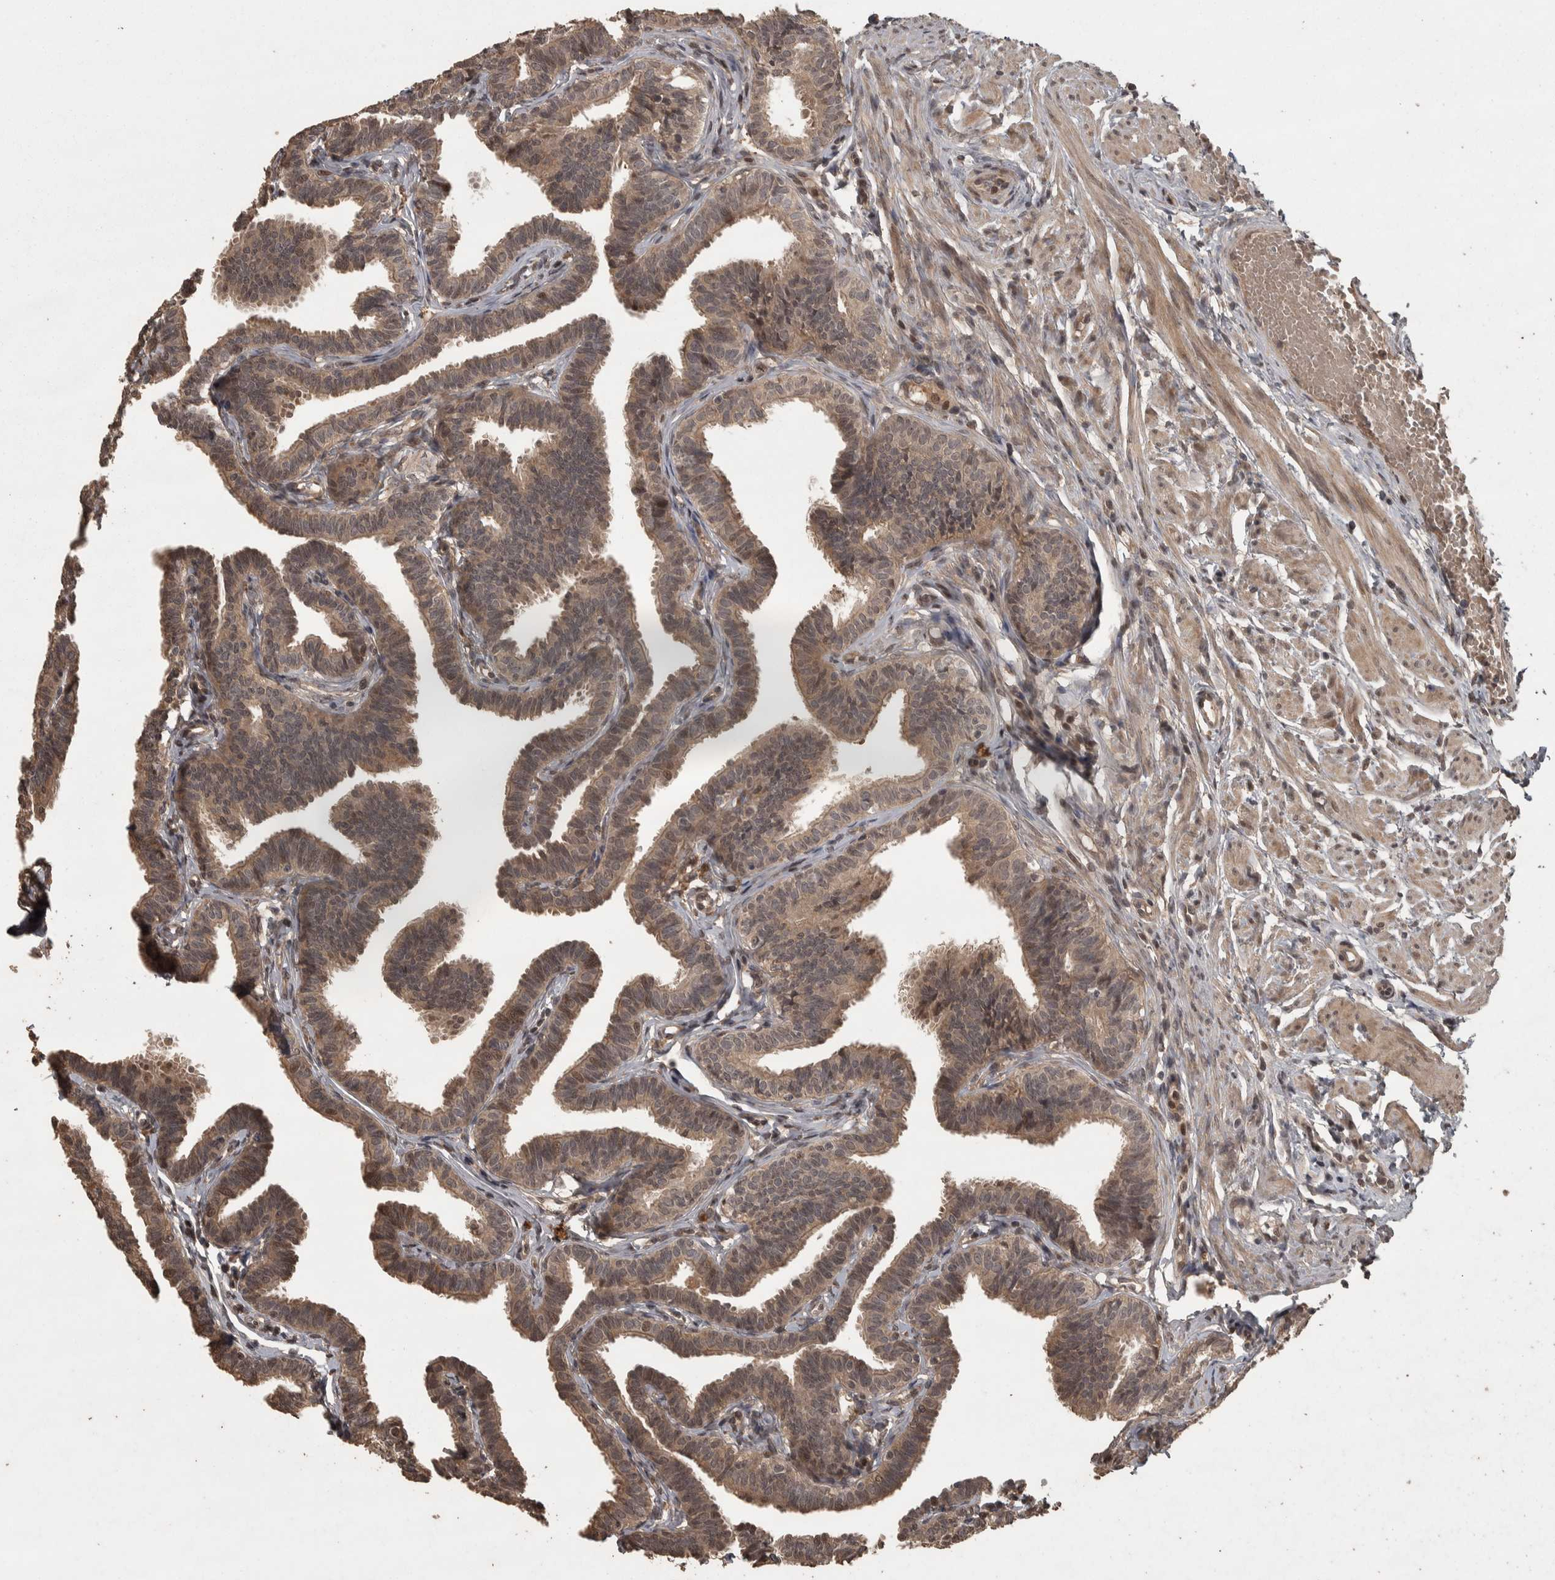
{"staining": {"intensity": "moderate", "quantity": ">75%", "location": "cytoplasmic/membranous"}, "tissue": "fallopian tube", "cell_type": "Glandular cells", "image_type": "normal", "snomed": [{"axis": "morphology", "description": "Normal tissue, NOS"}, {"axis": "topography", "description": "Fallopian tube"}, {"axis": "topography", "description": "Ovary"}], "caption": "Protein staining of unremarkable fallopian tube displays moderate cytoplasmic/membranous positivity in approximately >75% of glandular cells.", "gene": "ACO1", "patient": {"sex": "female", "age": 23}}